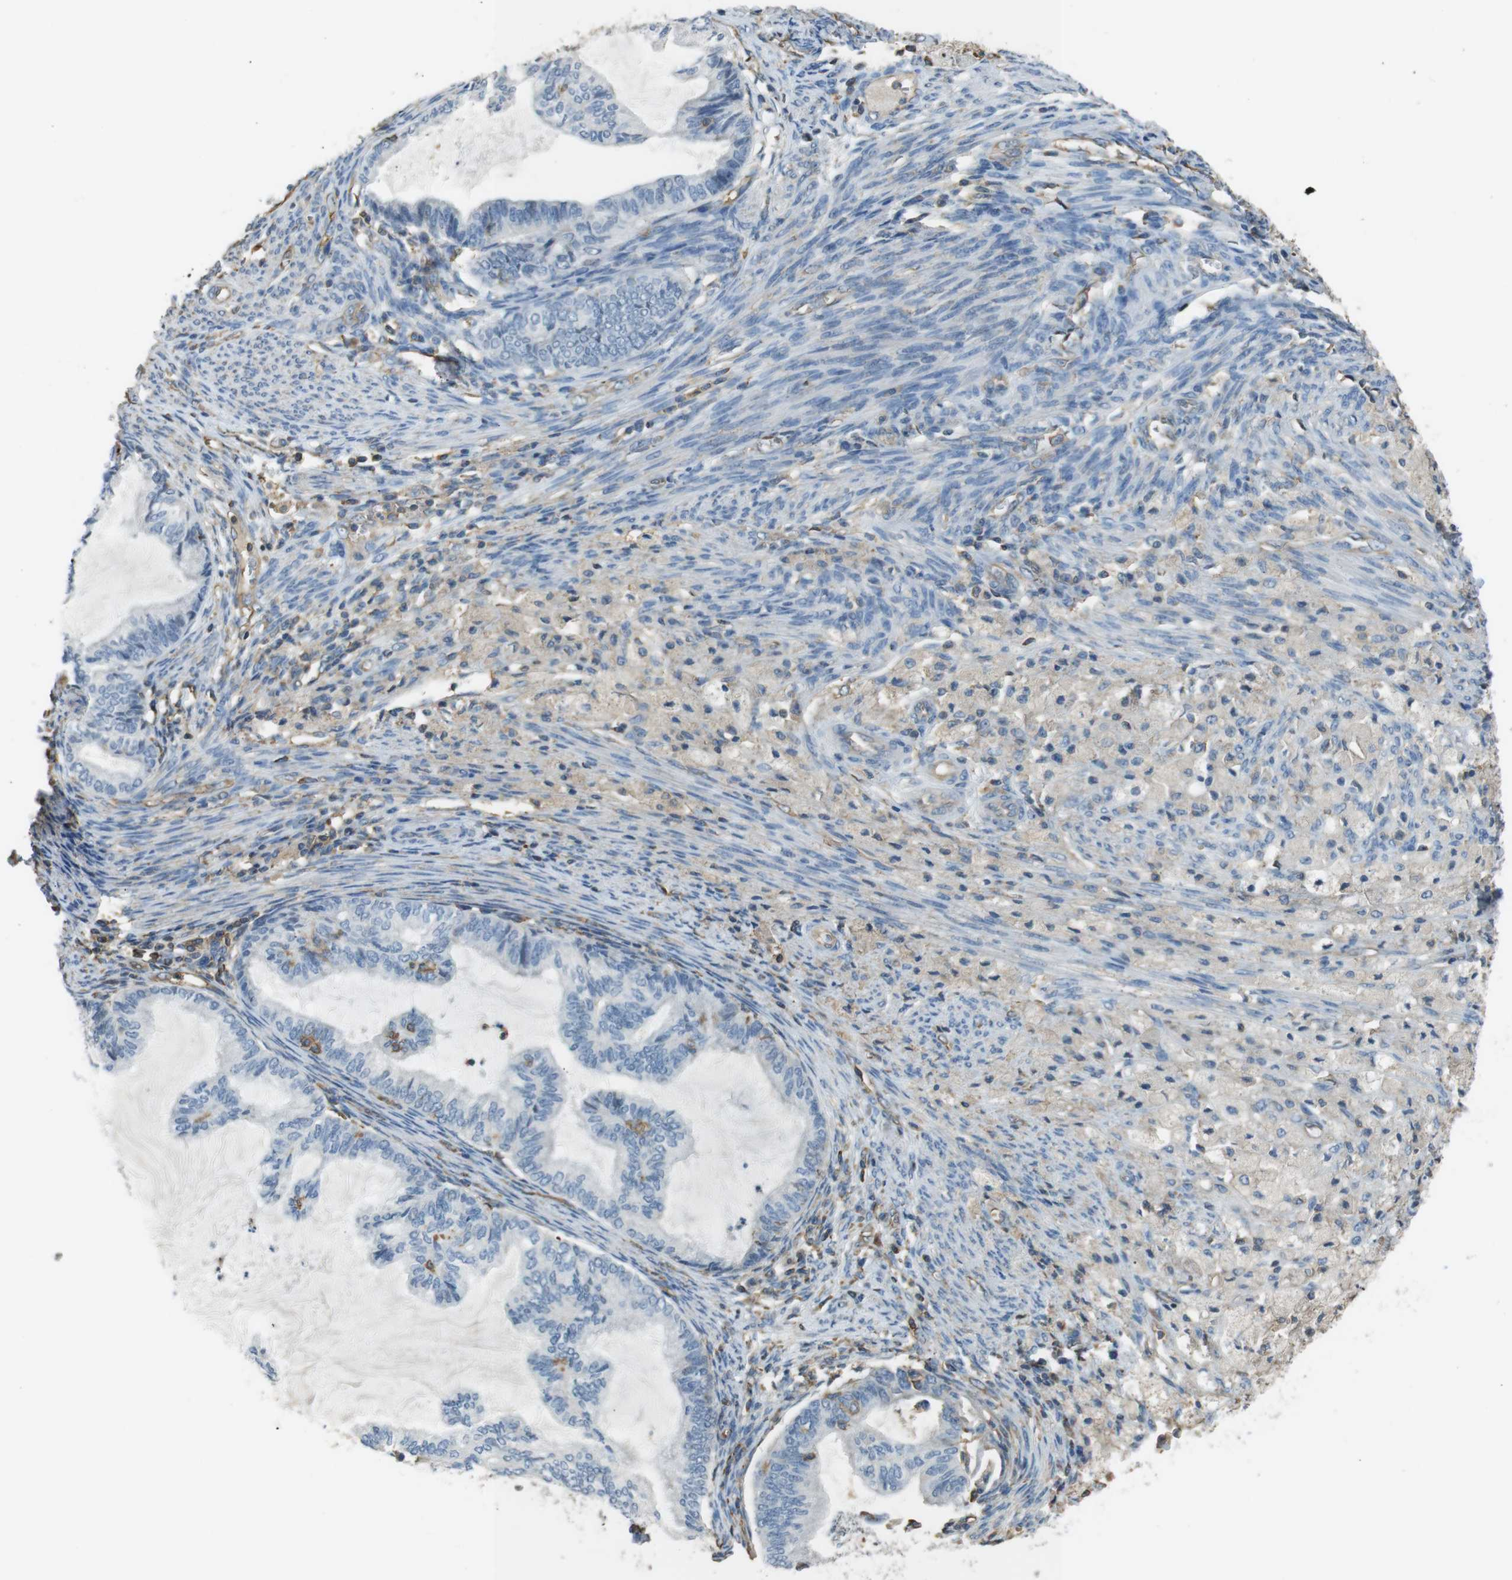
{"staining": {"intensity": "negative", "quantity": "none", "location": "none"}, "tissue": "cervical cancer", "cell_type": "Tumor cells", "image_type": "cancer", "snomed": [{"axis": "morphology", "description": "Normal tissue, NOS"}, {"axis": "morphology", "description": "Adenocarcinoma, NOS"}, {"axis": "topography", "description": "Cervix"}, {"axis": "topography", "description": "Endometrium"}], "caption": "Adenocarcinoma (cervical) was stained to show a protein in brown. There is no significant expression in tumor cells.", "gene": "FCAR", "patient": {"sex": "female", "age": 86}}